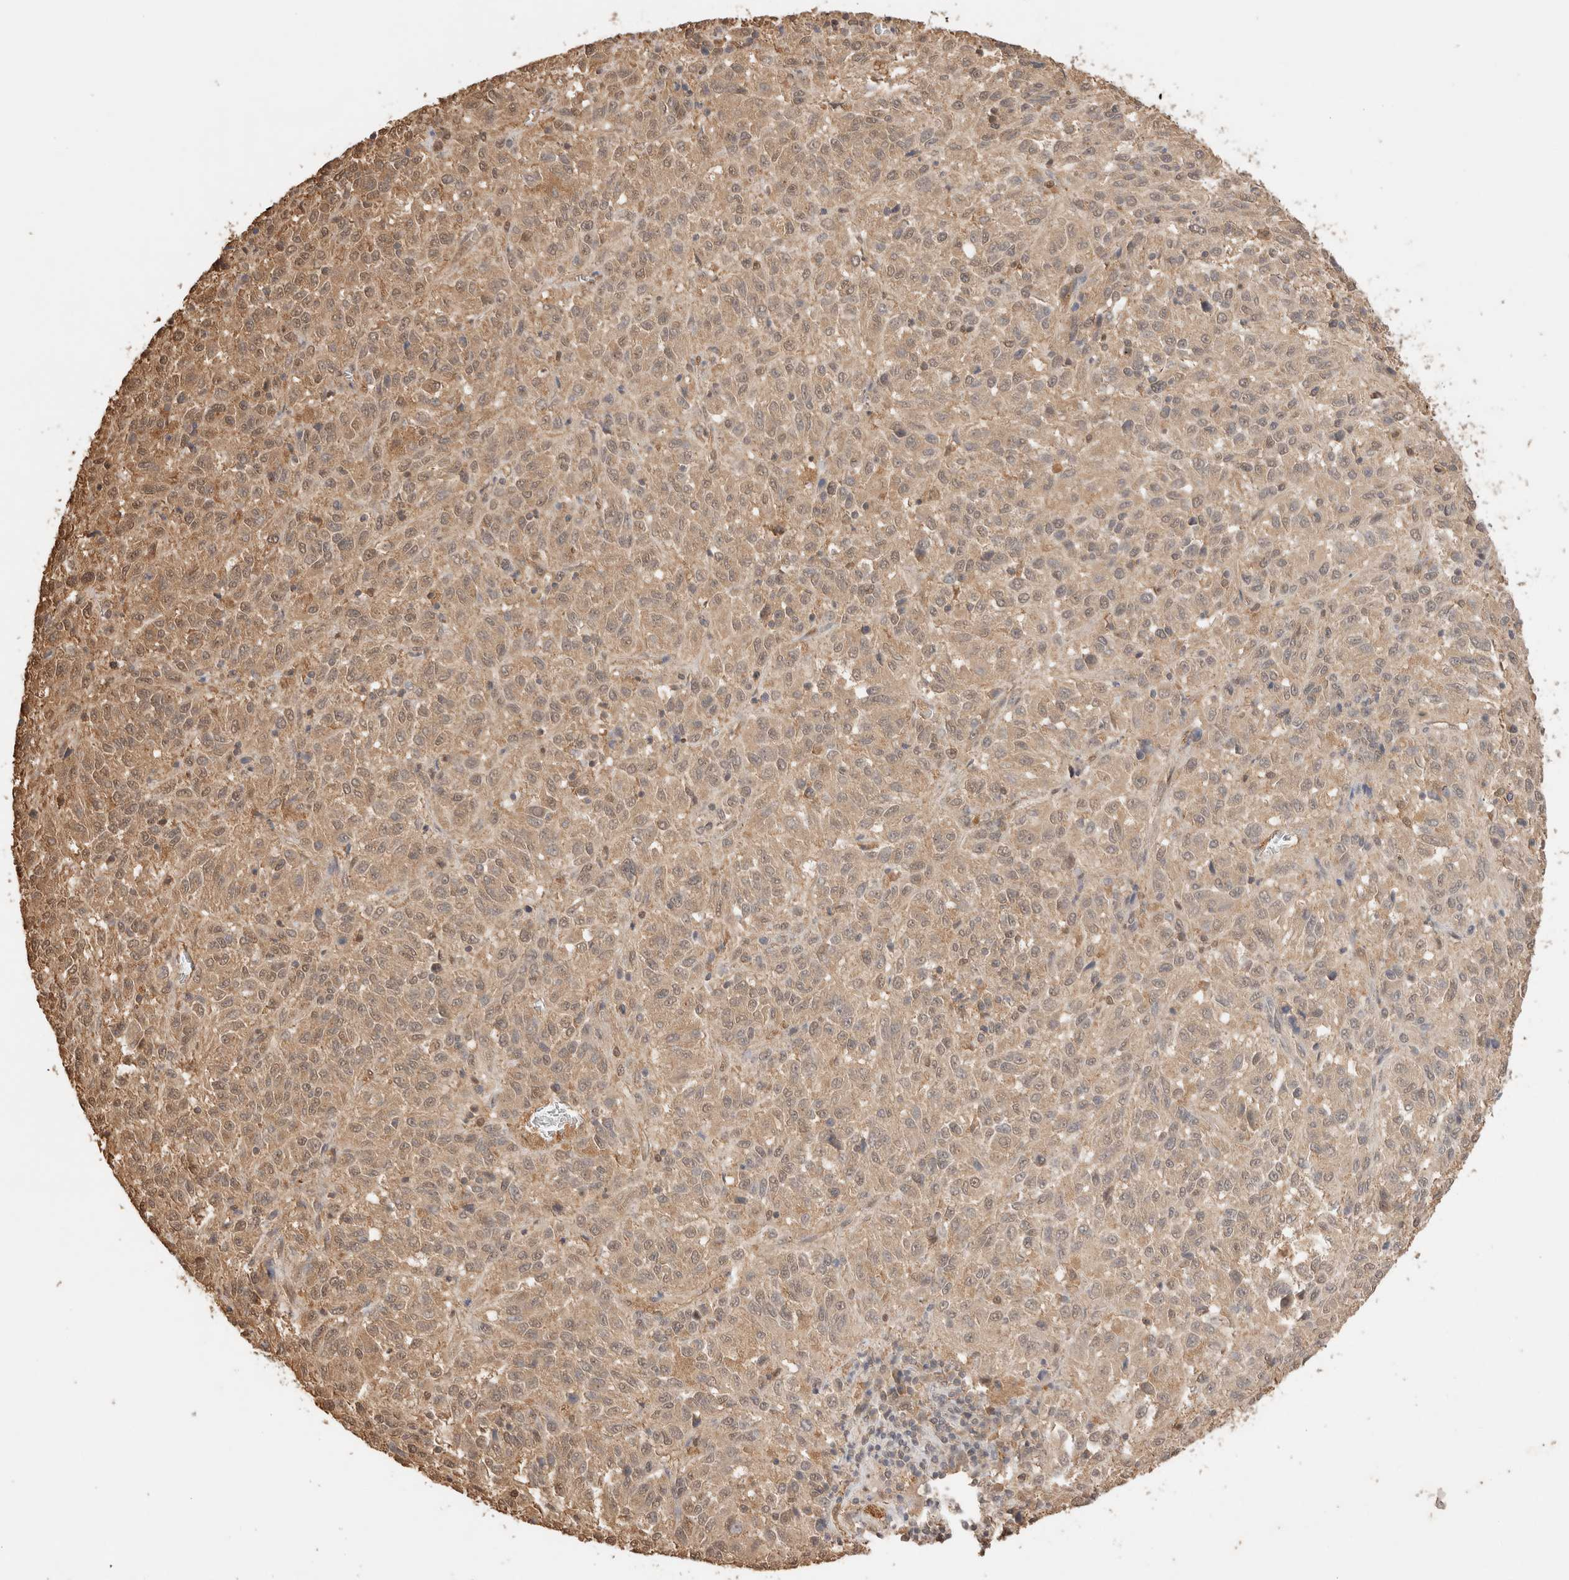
{"staining": {"intensity": "weak", "quantity": ">75%", "location": "cytoplasmic/membranous,nuclear"}, "tissue": "melanoma", "cell_type": "Tumor cells", "image_type": "cancer", "snomed": [{"axis": "morphology", "description": "Malignant melanoma, Metastatic site"}, {"axis": "topography", "description": "Lung"}], "caption": "A low amount of weak cytoplasmic/membranous and nuclear expression is seen in about >75% of tumor cells in melanoma tissue.", "gene": "YWHAH", "patient": {"sex": "male", "age": 64}}